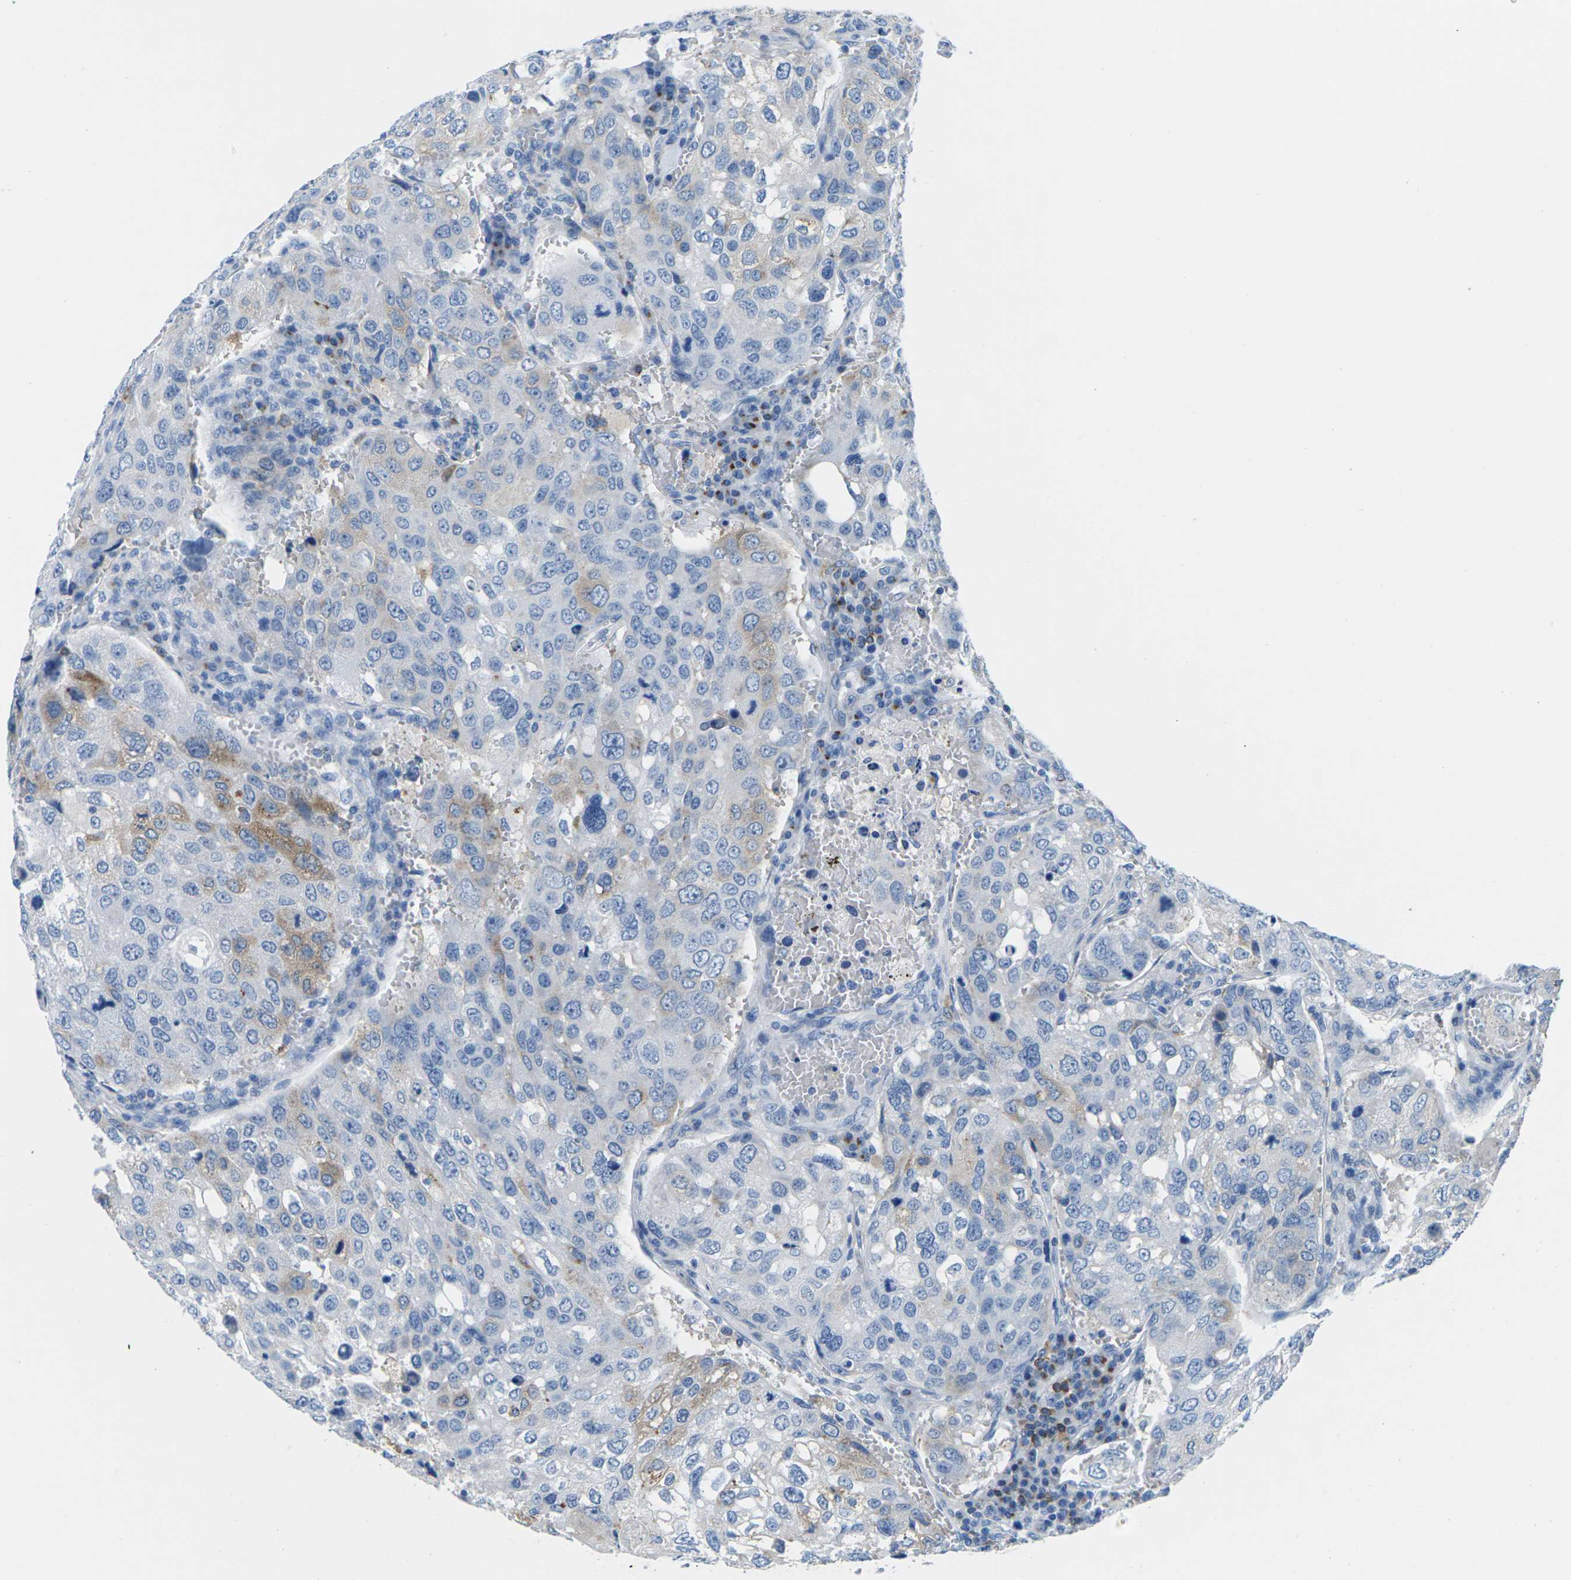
{"staining": {"intensity": "weak", "quantity": "<25%", "location": "cytoplasmic/membranous"}, "tissue": "urothelial cancer", "cell_type": "Tumor cells", "image_type": "cancer", "snomed": [{"axis": "morphology", "description": "Urothelial carcinoma, High grade"}, {"axis": "topography", "description": "Lymph node"}, {"axis": "topography", "description": "Urinary bladder"}], "caption": "An IHC micrograph of urothelial cancer is shown. There is no staining in tumor cells of urothelial cancer.", "gene": "SYNGR2", "patient": {"sex": "male", "age": 51}}